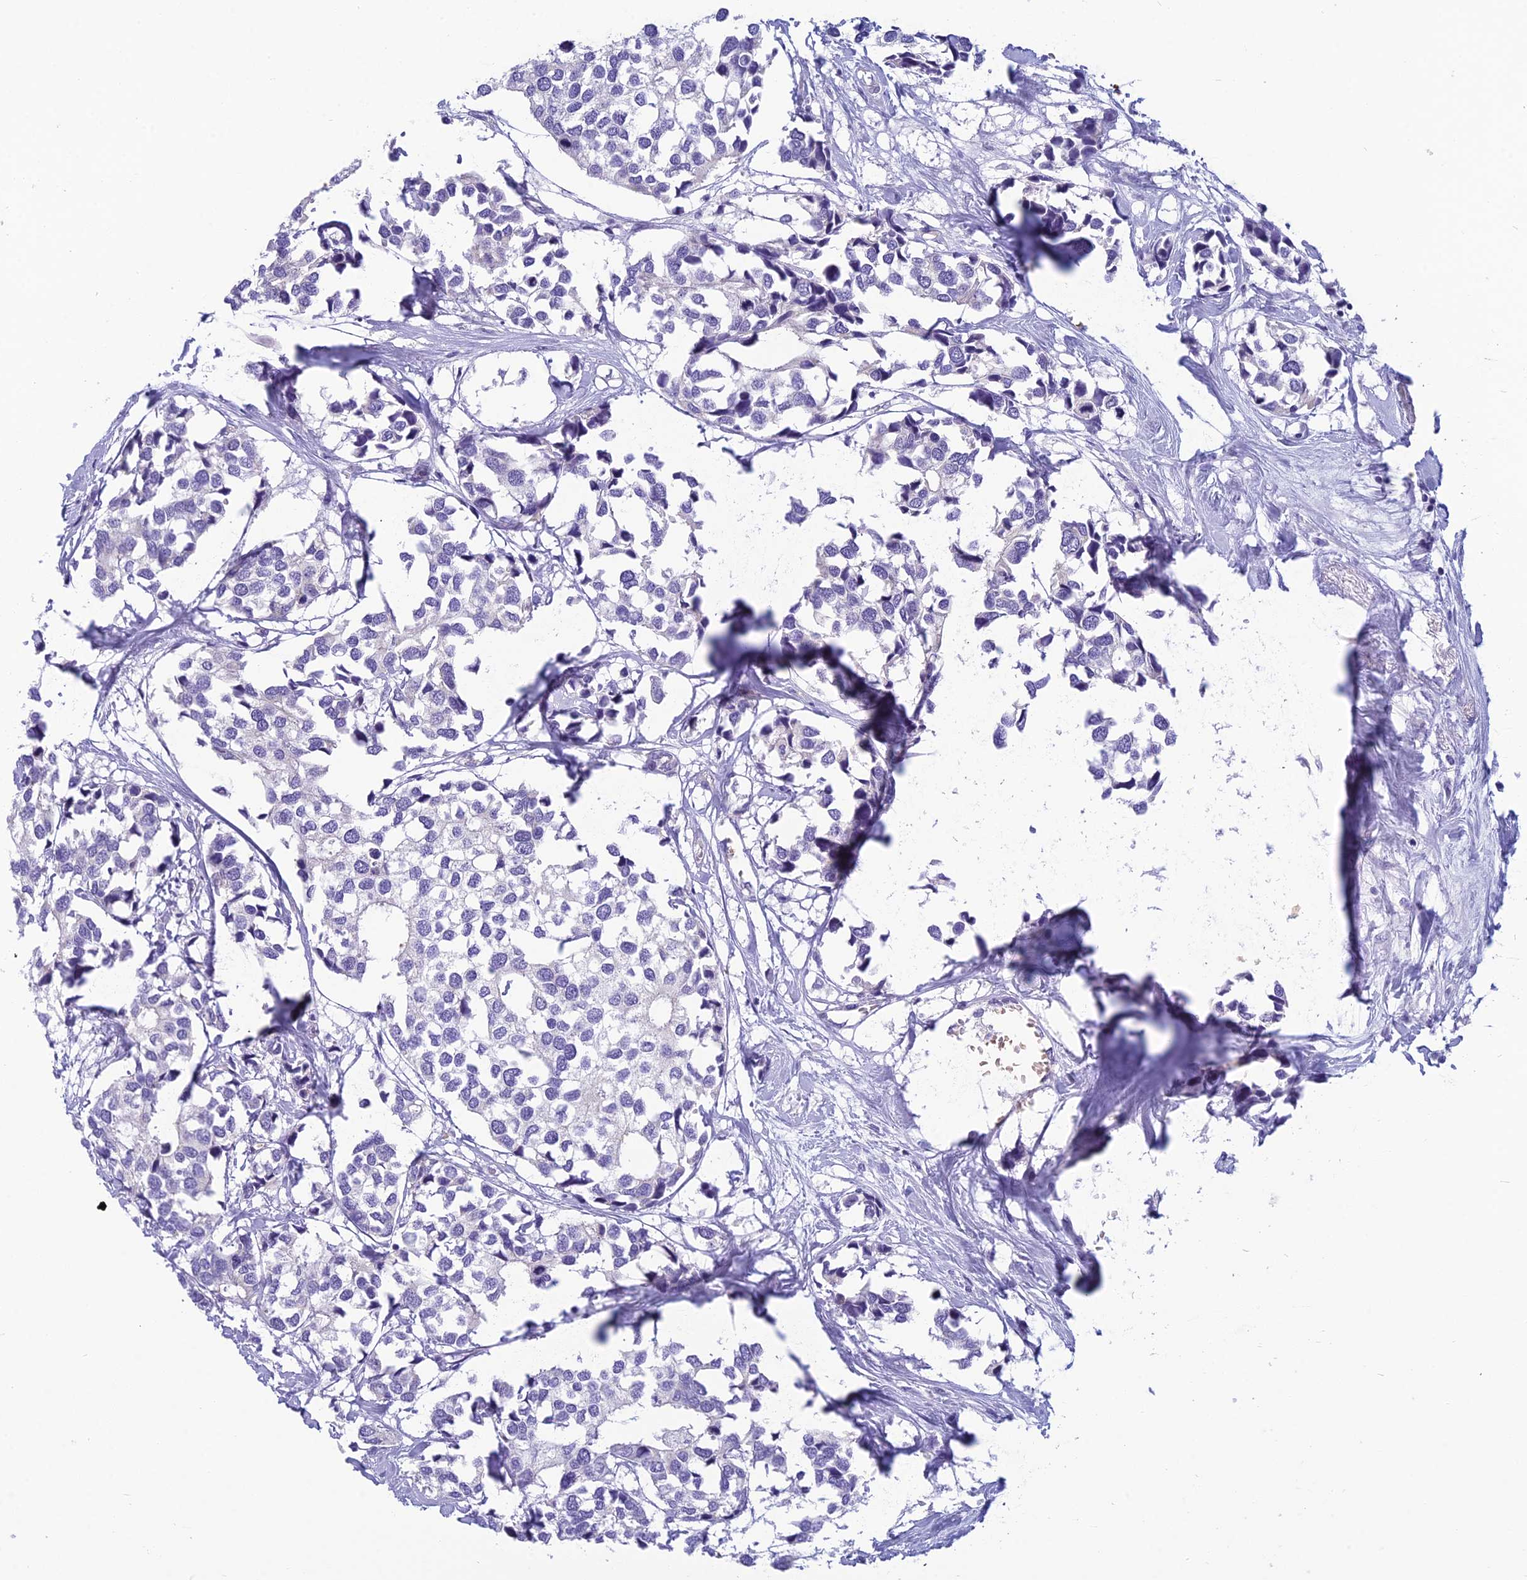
{"staining": {"intensity": "negative", "quantity": "none", "location": "none"}, "tissue": "breast cancer", "cell_type": "Tumor cells", "image_type": "cancer", "snomed": [{"axis": "morphology", "description": "Duct carcinoma"}, {"axis": "topography", "description": "Breast"}], "caption": "Protein analysis of breast cancer shows no significant staining in tumor cells.", "gene": "RBM41", "patient": {"sex": "female", "age": 83}}